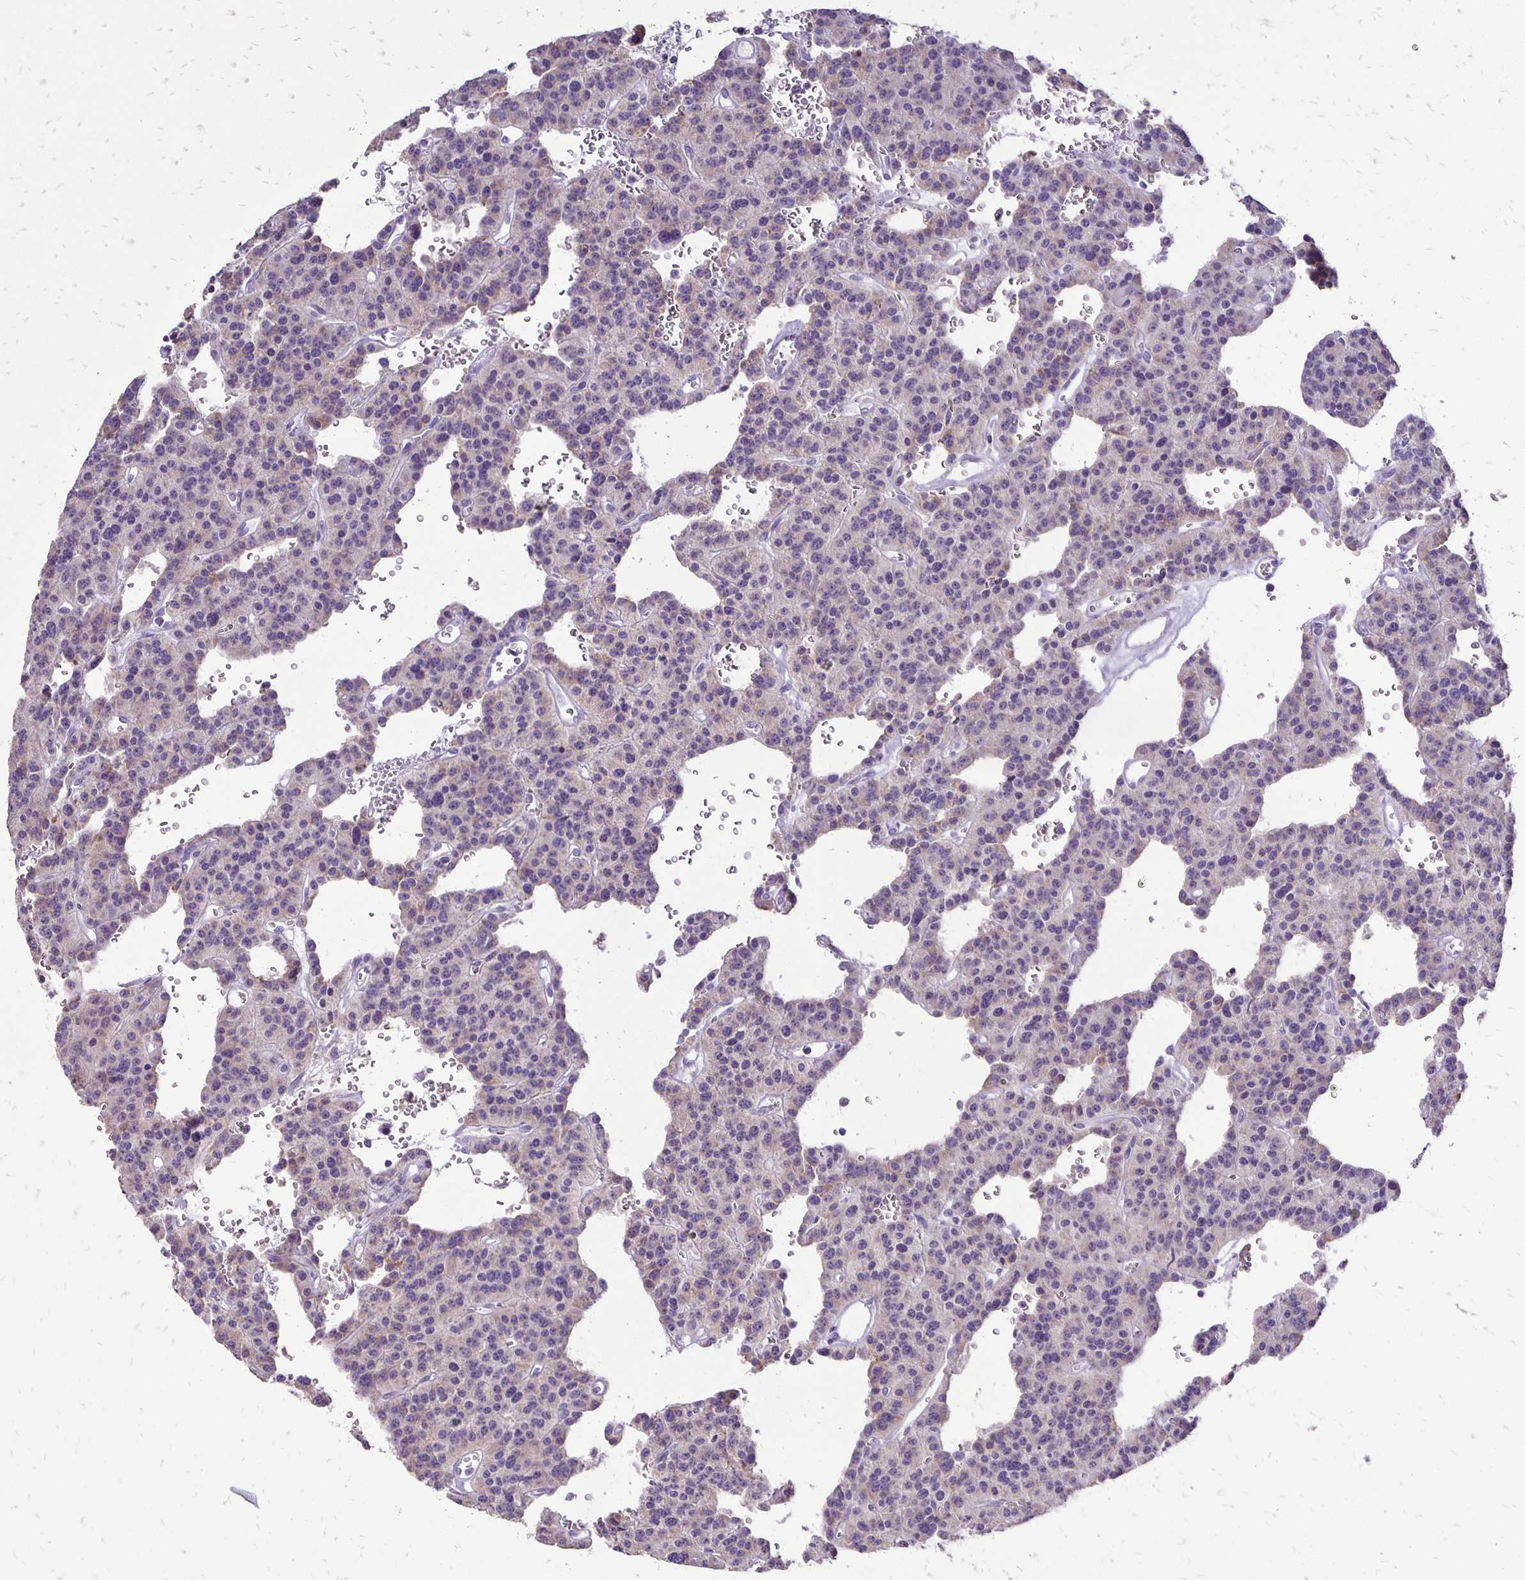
{"staining": {"intensity": "weak", "quantity": "<25%", "location": "cytoplasmic/membranous"}, "tissue": "carcinoid", "cell_type": "Tumor cells", "image_type": "cancer", "snomed": [{"axis": "morphology", "description": "Carcinoid, malignant, NOS"}, {"axis": "topography", "description": "Lung"}], "caption": "Photomicrograph shows no protein expression in tumor cells of malignant carcinoid tissue.", "gene": "ANKRD45", "patient": {"sex": "female", "age": 71}}